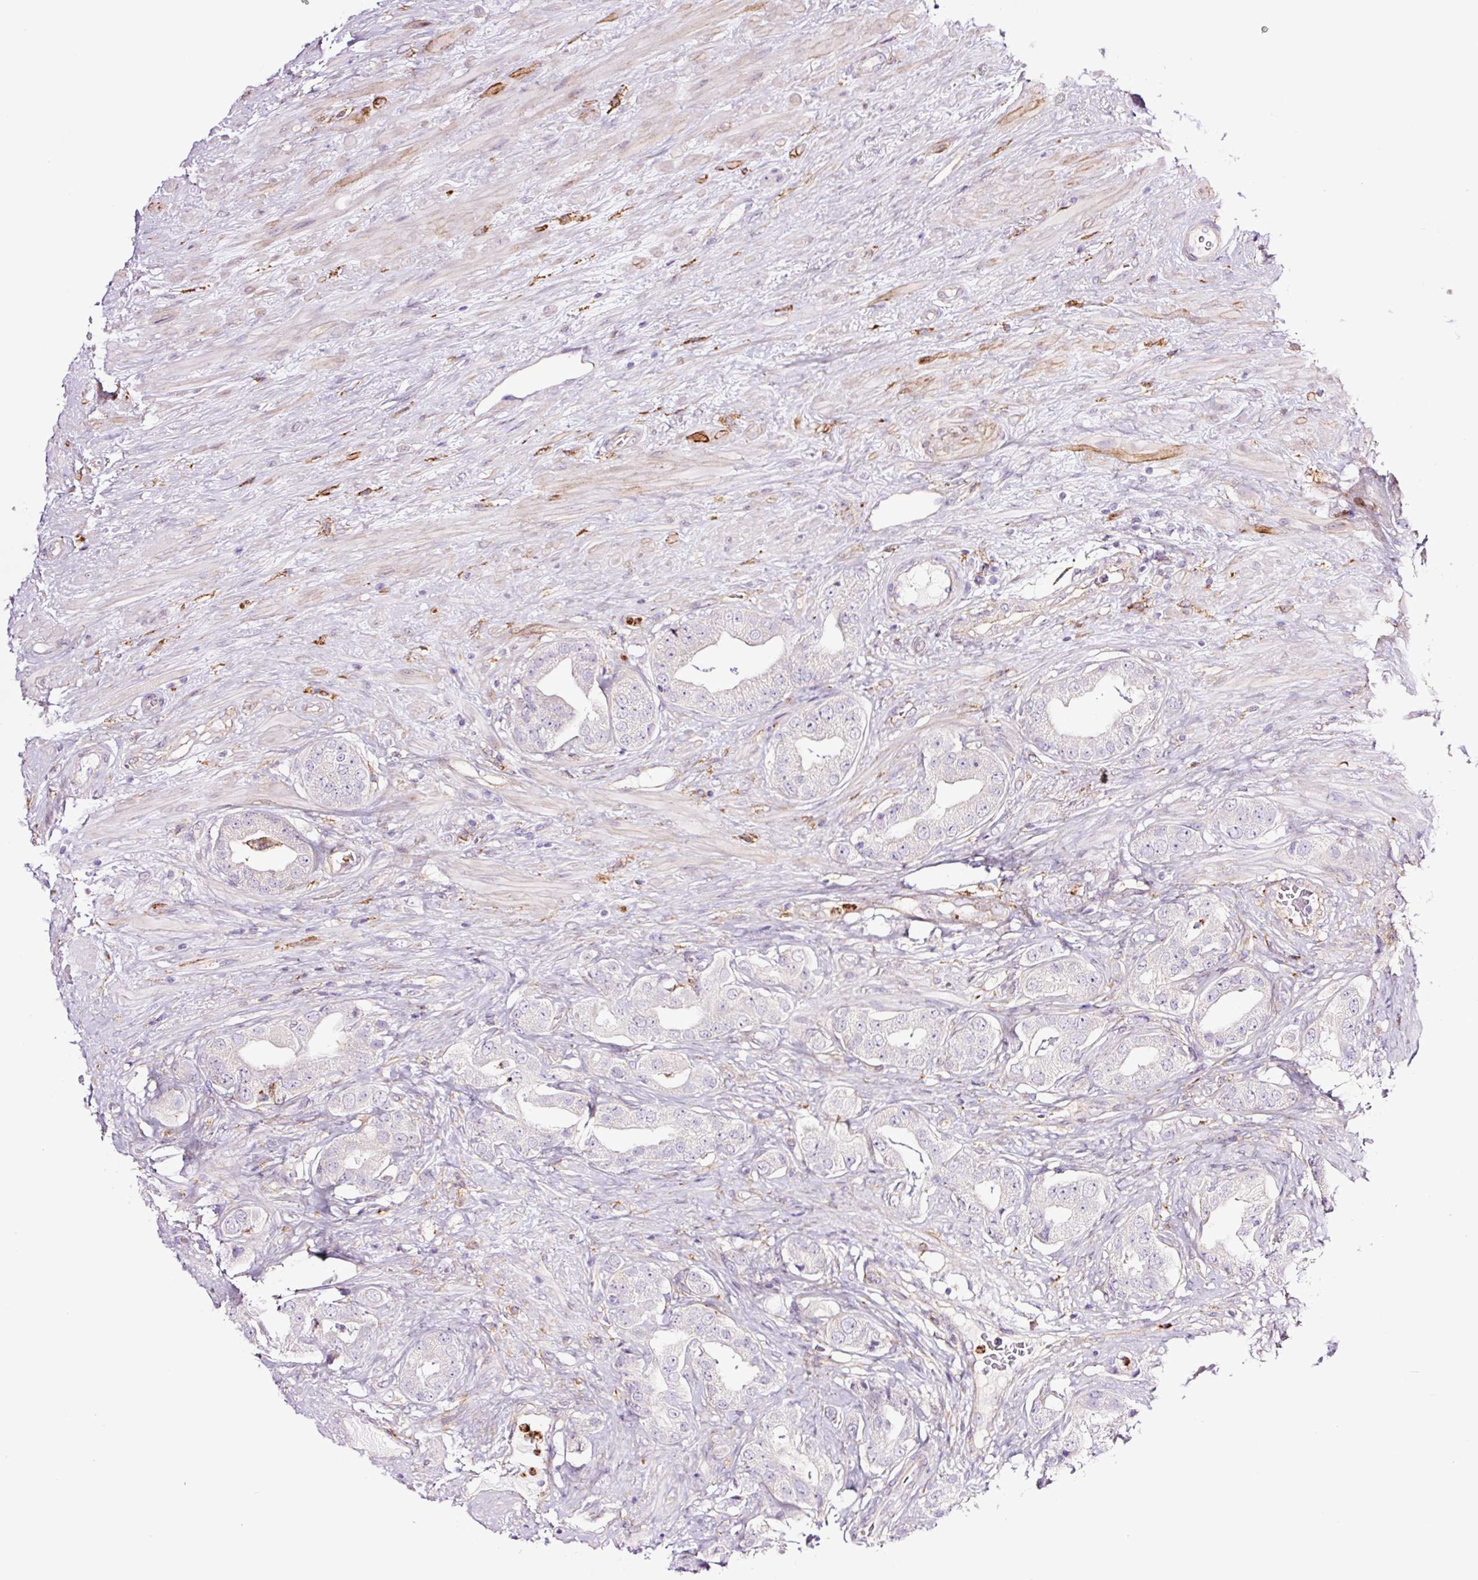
{"staining": {"intensity": "negative", "quantity": "none", "location": "none"}, "tissue": "prostate cancer", "cell_type": "Tumor cells", "image_type": "cancer", "snomed": [{"axis": "morphology", "description": "Adenocarcinoma, High grade"}, {"axis": "topography", "description": "Prostate"}], "caption": "High power microscopy photomicrograph of an immunohistochemistry (IHC) image of prostate cancer, revealing no significant positivity in tumor cells. (Stains: DAB IHC with hematoxylin counter stain, Microscopy: brightfield microscopy at high magnification).", "gene": "SH2D6", "patient": {"sex": "male", "age": 63}}